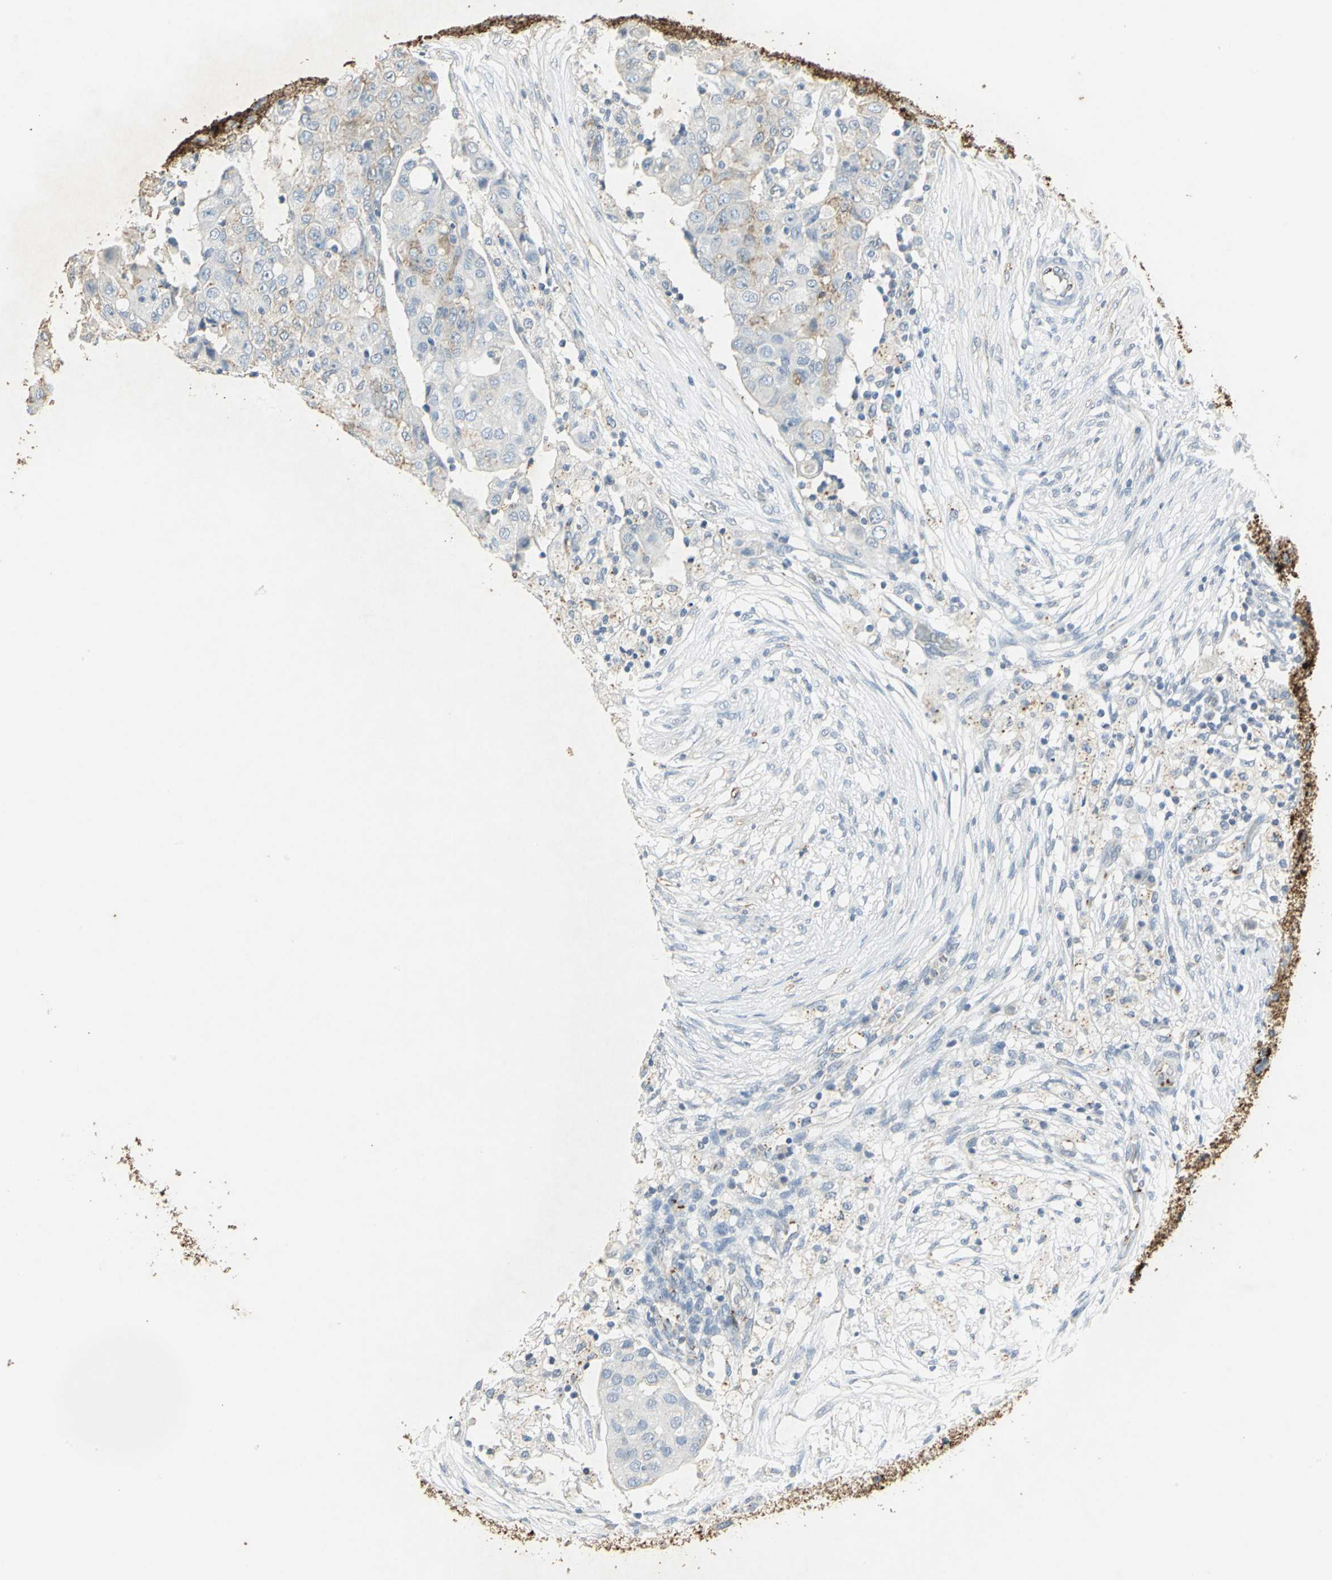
{"staining": {"intensity": "weak", "quantity": "25%-75%", "location": "cytoplasmic/membranous"}, "tissue": "ovarian cancer", "cell_type": "Tumor cells", "image_type": "cancer", "snomed": [{"axis": "morphology", "description": "Carcinoma, endometroid"}, {"axis": "topography", "description": "Ovary"}], "caption": "IHC histopathology image of neoplastic tissue: ovarian endometroid carcinoma stained using immunohistochemistry (IHC) reveals low levels of weak protein expression localized specifically in the cytoplasmic/membranous of tumor cells, appearing as a cytoplasmic/membranous brown color.", "gene": "CAMK2B", "patient": {"sex": "female", "age": 42}}